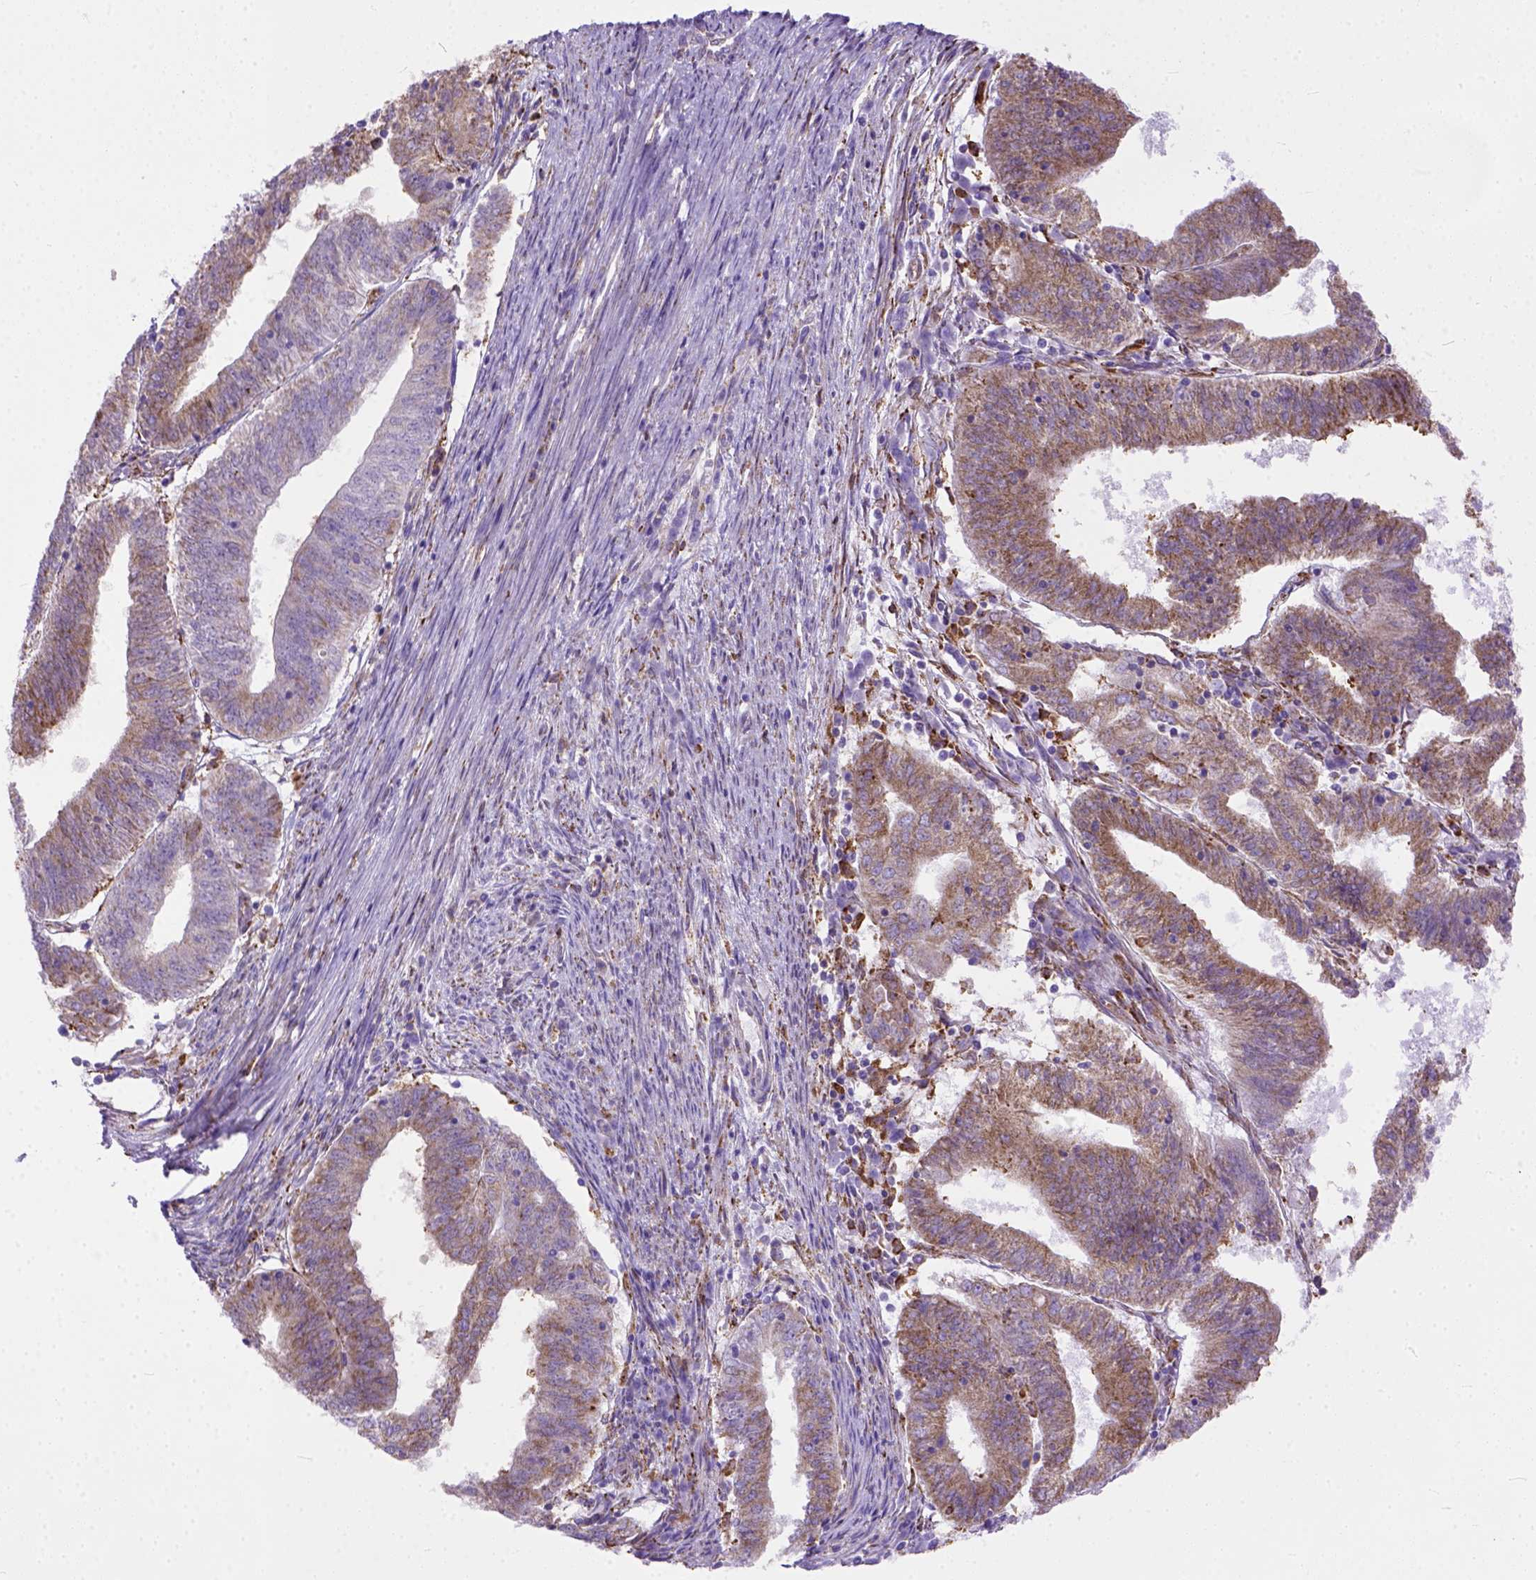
{"staining": {"intensity": "moderate", "quantity": ">75%", "location": "cytoplasmic/membranous"}, "tissue": "endometrial cancer", "cell_type": "Tumor cells", "image_type": "cancer", "snomed": [{"axis": "morphology", "description": "Adenocarcinoma, NOS"}, {"axis": "topography", "description": "Endometrium"}], "caption": "There is medium levels of moderate cytoplasmic/membranous positivity in tumor cells of endometrial cancer, as demonstrated by immunohistochemical staining (brown color).", "gene": "PLK4", "patient": {"sex": "female", "age": 82}}